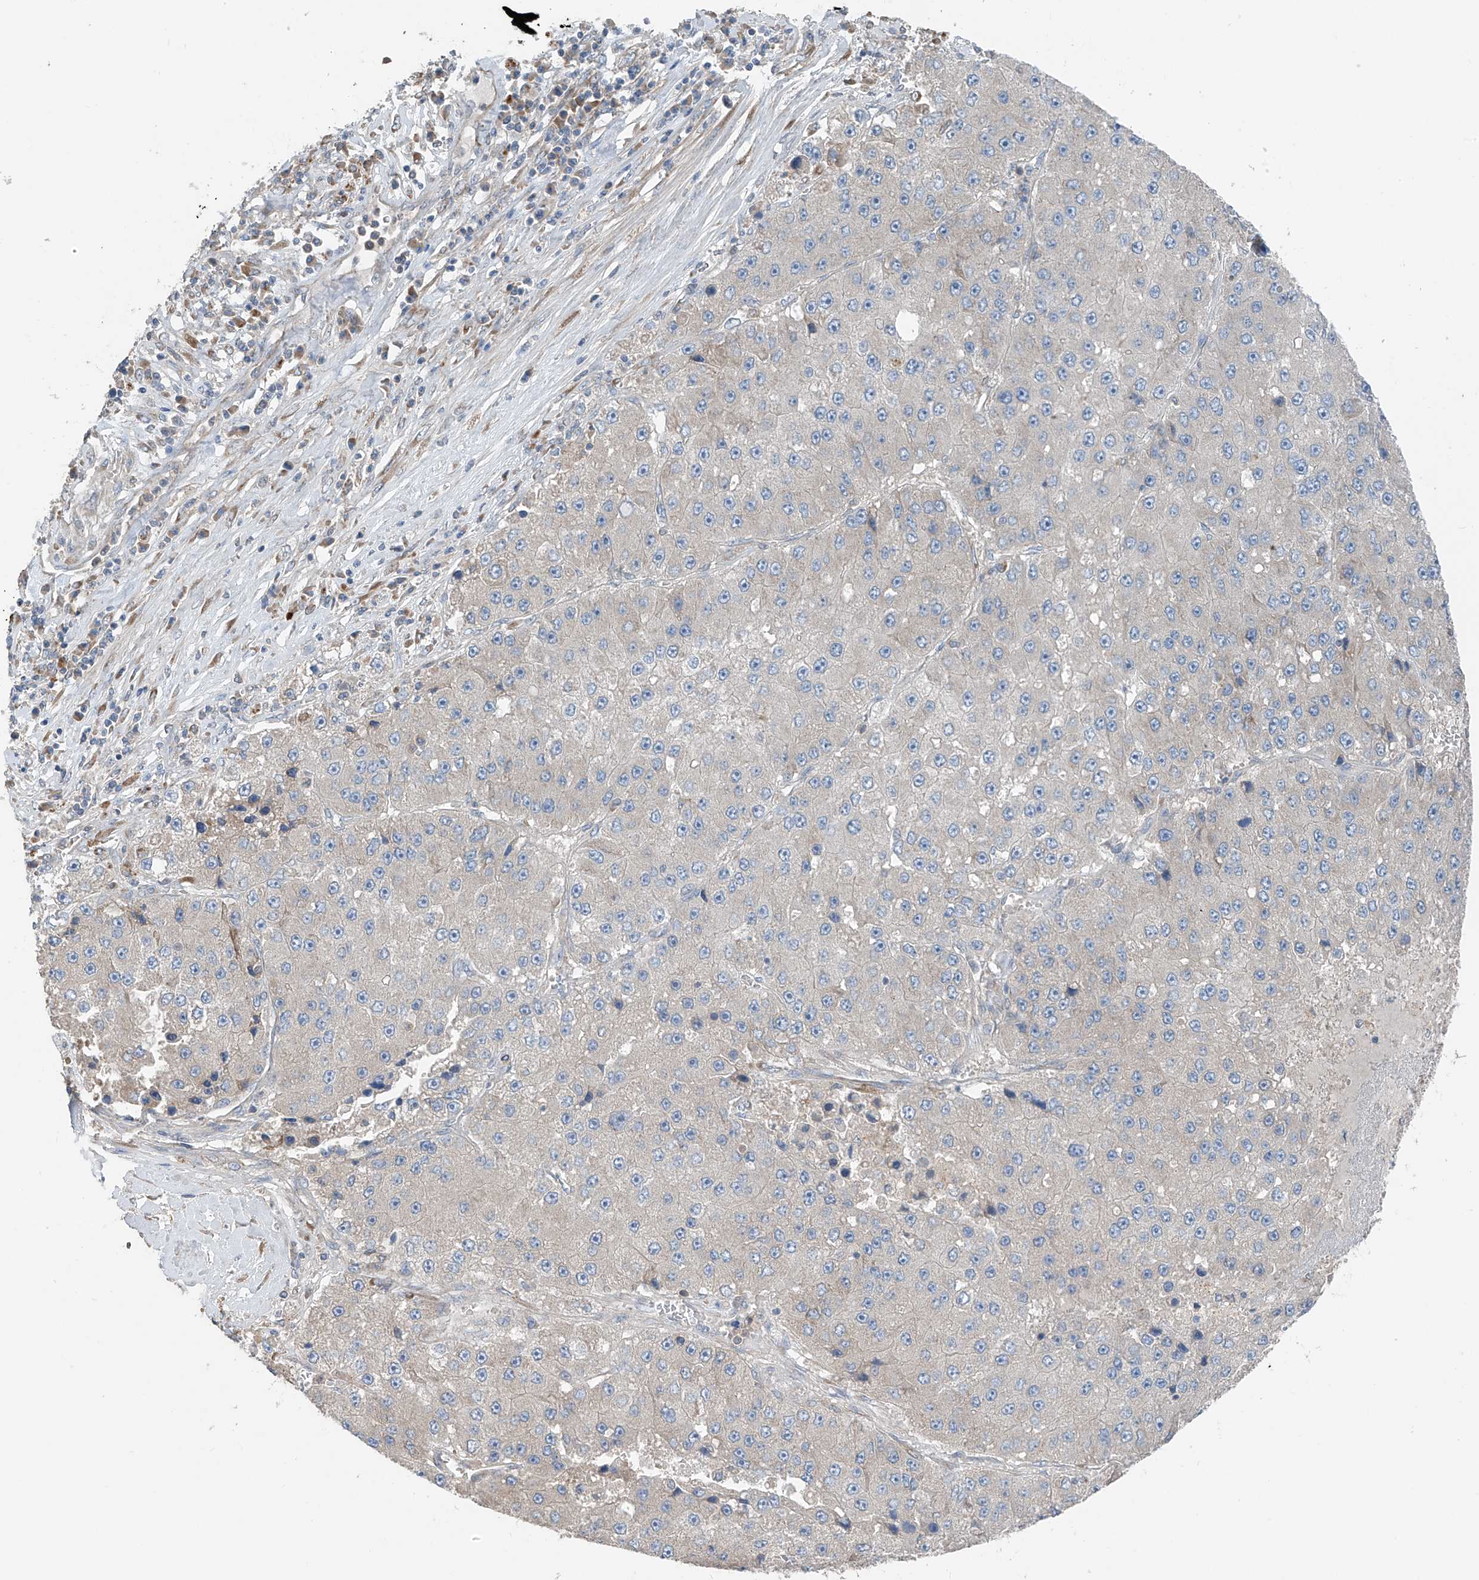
{"staining": {"intensity": "negative", "quantity": "none", "location": "none"}, "tissue": "liver cancer", "cell_type": "Tumor cells", "image_type": "cancer", "snomed": [{"axis": "morphology", "description": "Carcinoma, Hepatocellular, NOS"}, {"axis": "topography", "description": "Liver"}], "caption": "Tumor cells show no significant protein expression in liver hepatocellular carcinoma. (DAB immunohistochemistry visualized using brightfield microscopy, high magnification).", "gene": "GALNTL6", "patient": {"sex": "female", "age": 73}}